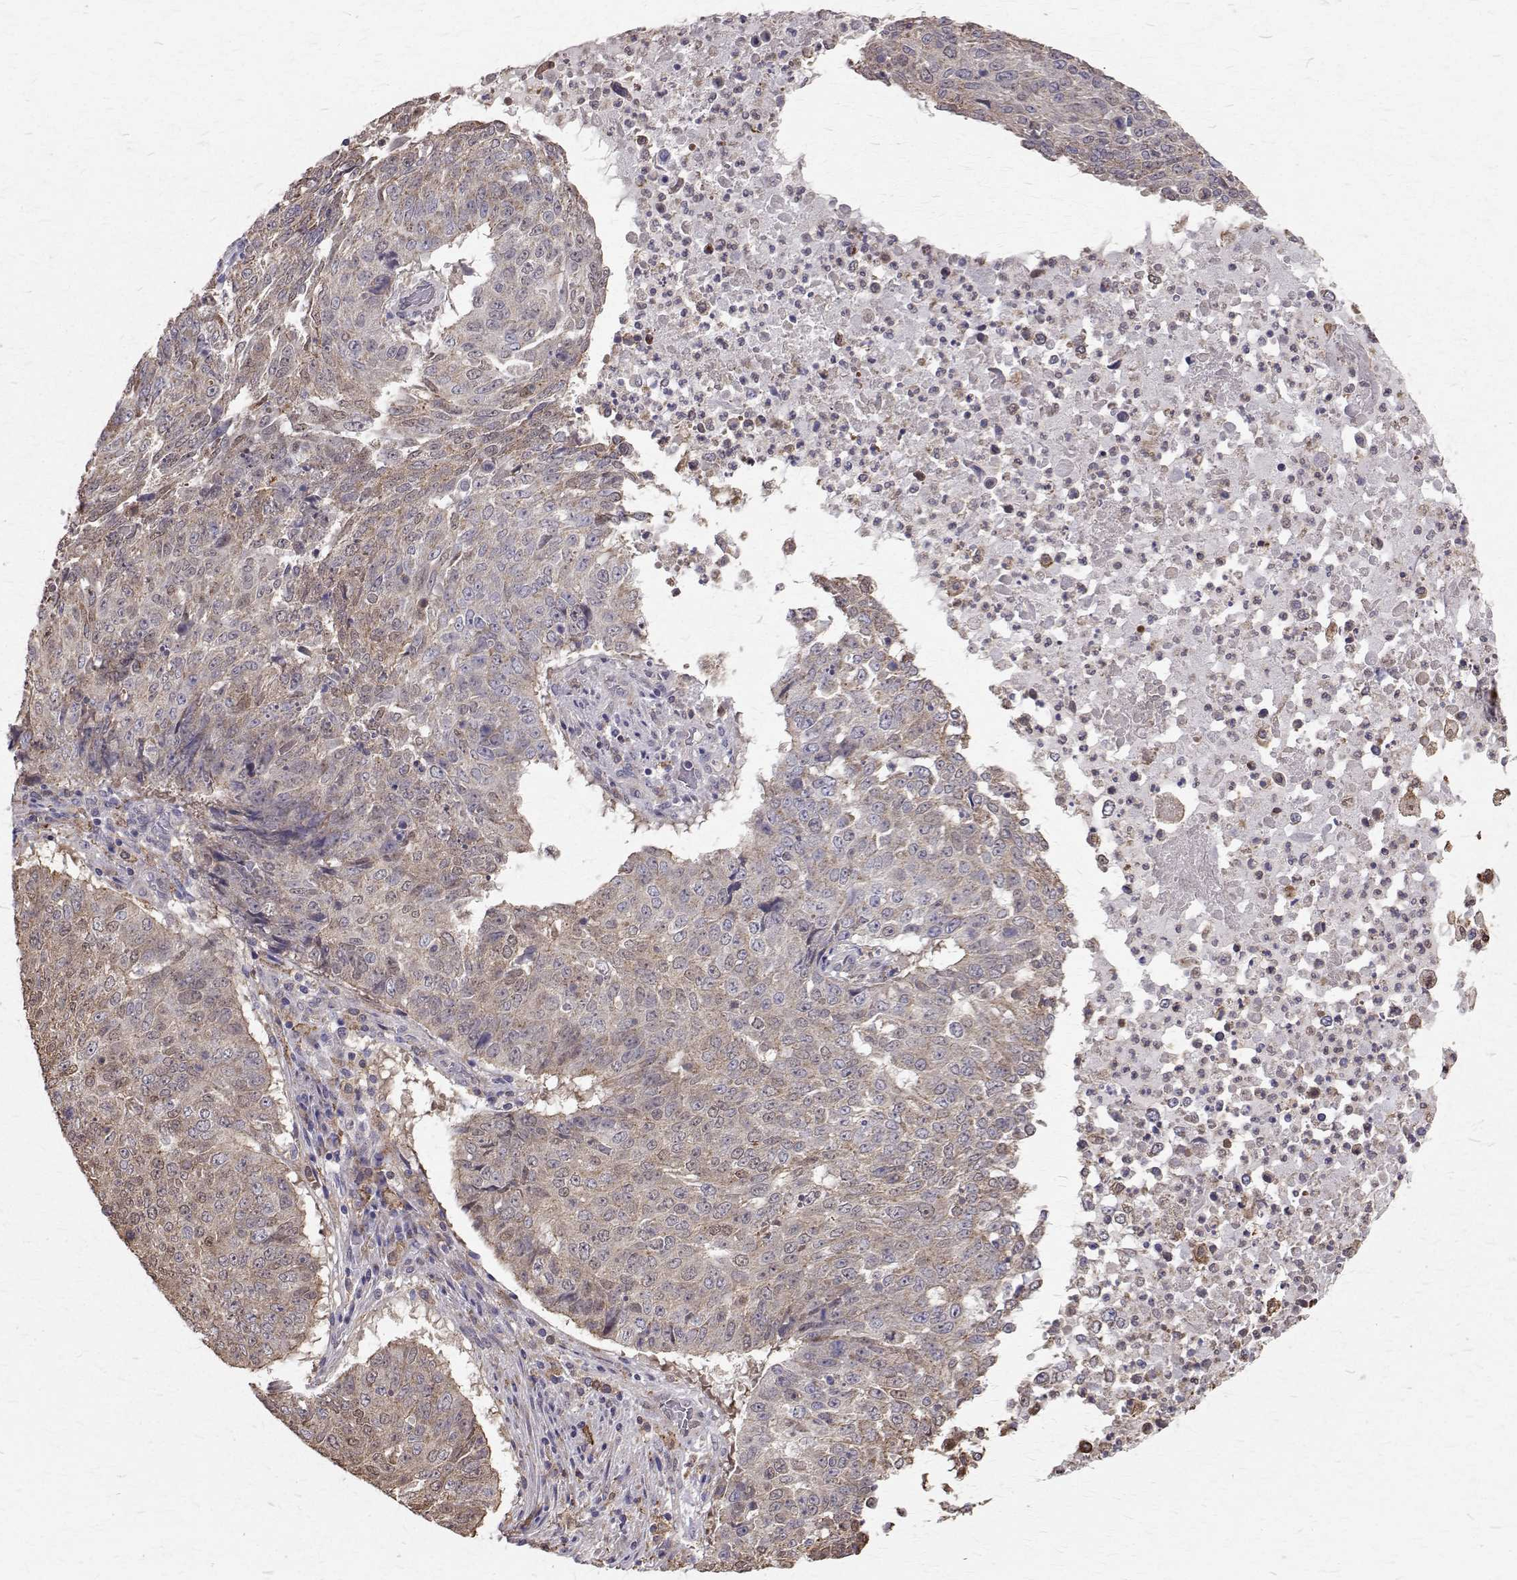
{"staining": {"intensity": "weak", "quantity": "25%-75%", "location": "cytoplasmic/membranous,nuclear"}, "tissue": "lung cancer", "cell_type": "Tumor cells", "image_type": "cancer", "snomed": [{"axis": "morphology", "description": "Normal tissue, NOS"}, {"axis": "morphology", "description": "Squamous cell carcinoma, NOS"}, {"axis": "topography", "description": "Bronchus"}, {"axis": "topography", "description": "Lung"}], "caption": "This is an image of IHC staining of lung cancer (squamous cell carcinoma), which shows weak staining in the cytoplasmic/membranous and nuclear of tumor cells.", "gene": "CCDC89", "patient": {"sex": "male", "age": 64}}